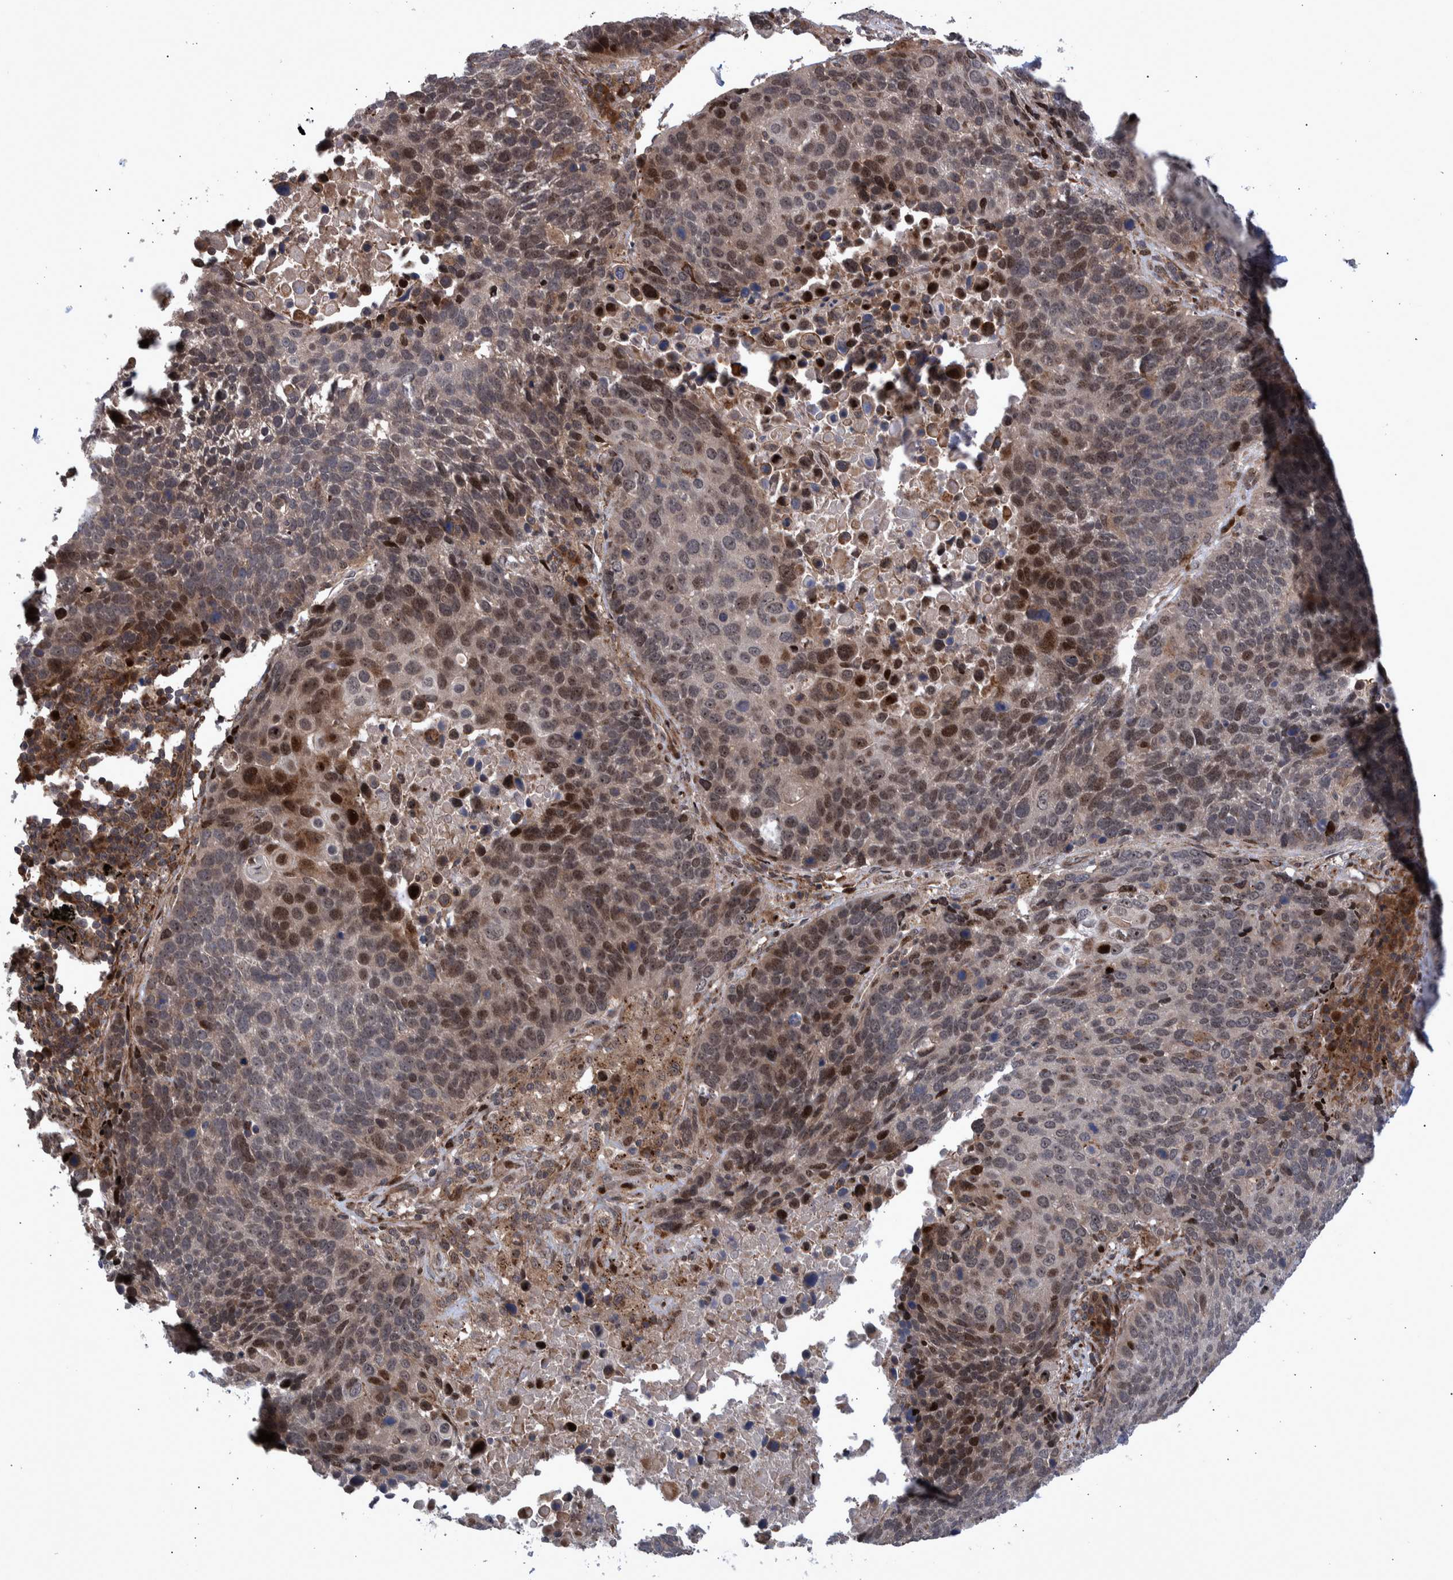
{"staining": {"intensity": "moderate", "quantity": "<25%", "location": "cytoplasmic/membranous,nuclear"}, "tissue": "lung cancer", "cell_type": "Tumor cells", "image_type": "cancer", "snomed": [{"axis": "morphology", "description": "Squamous cell carcinoma, NOS"}, {"axis": "topography", "description": "Lung"}], "caption": "This is a histology image of immunohistochemistry staining of lung squamous cell carcinoma, which shows moderate expression in the cytoplasmic/membranous and nuclear of tumor cells.", "gene": "SHISA6", "patient": {"sex": "male", "age": 66}}